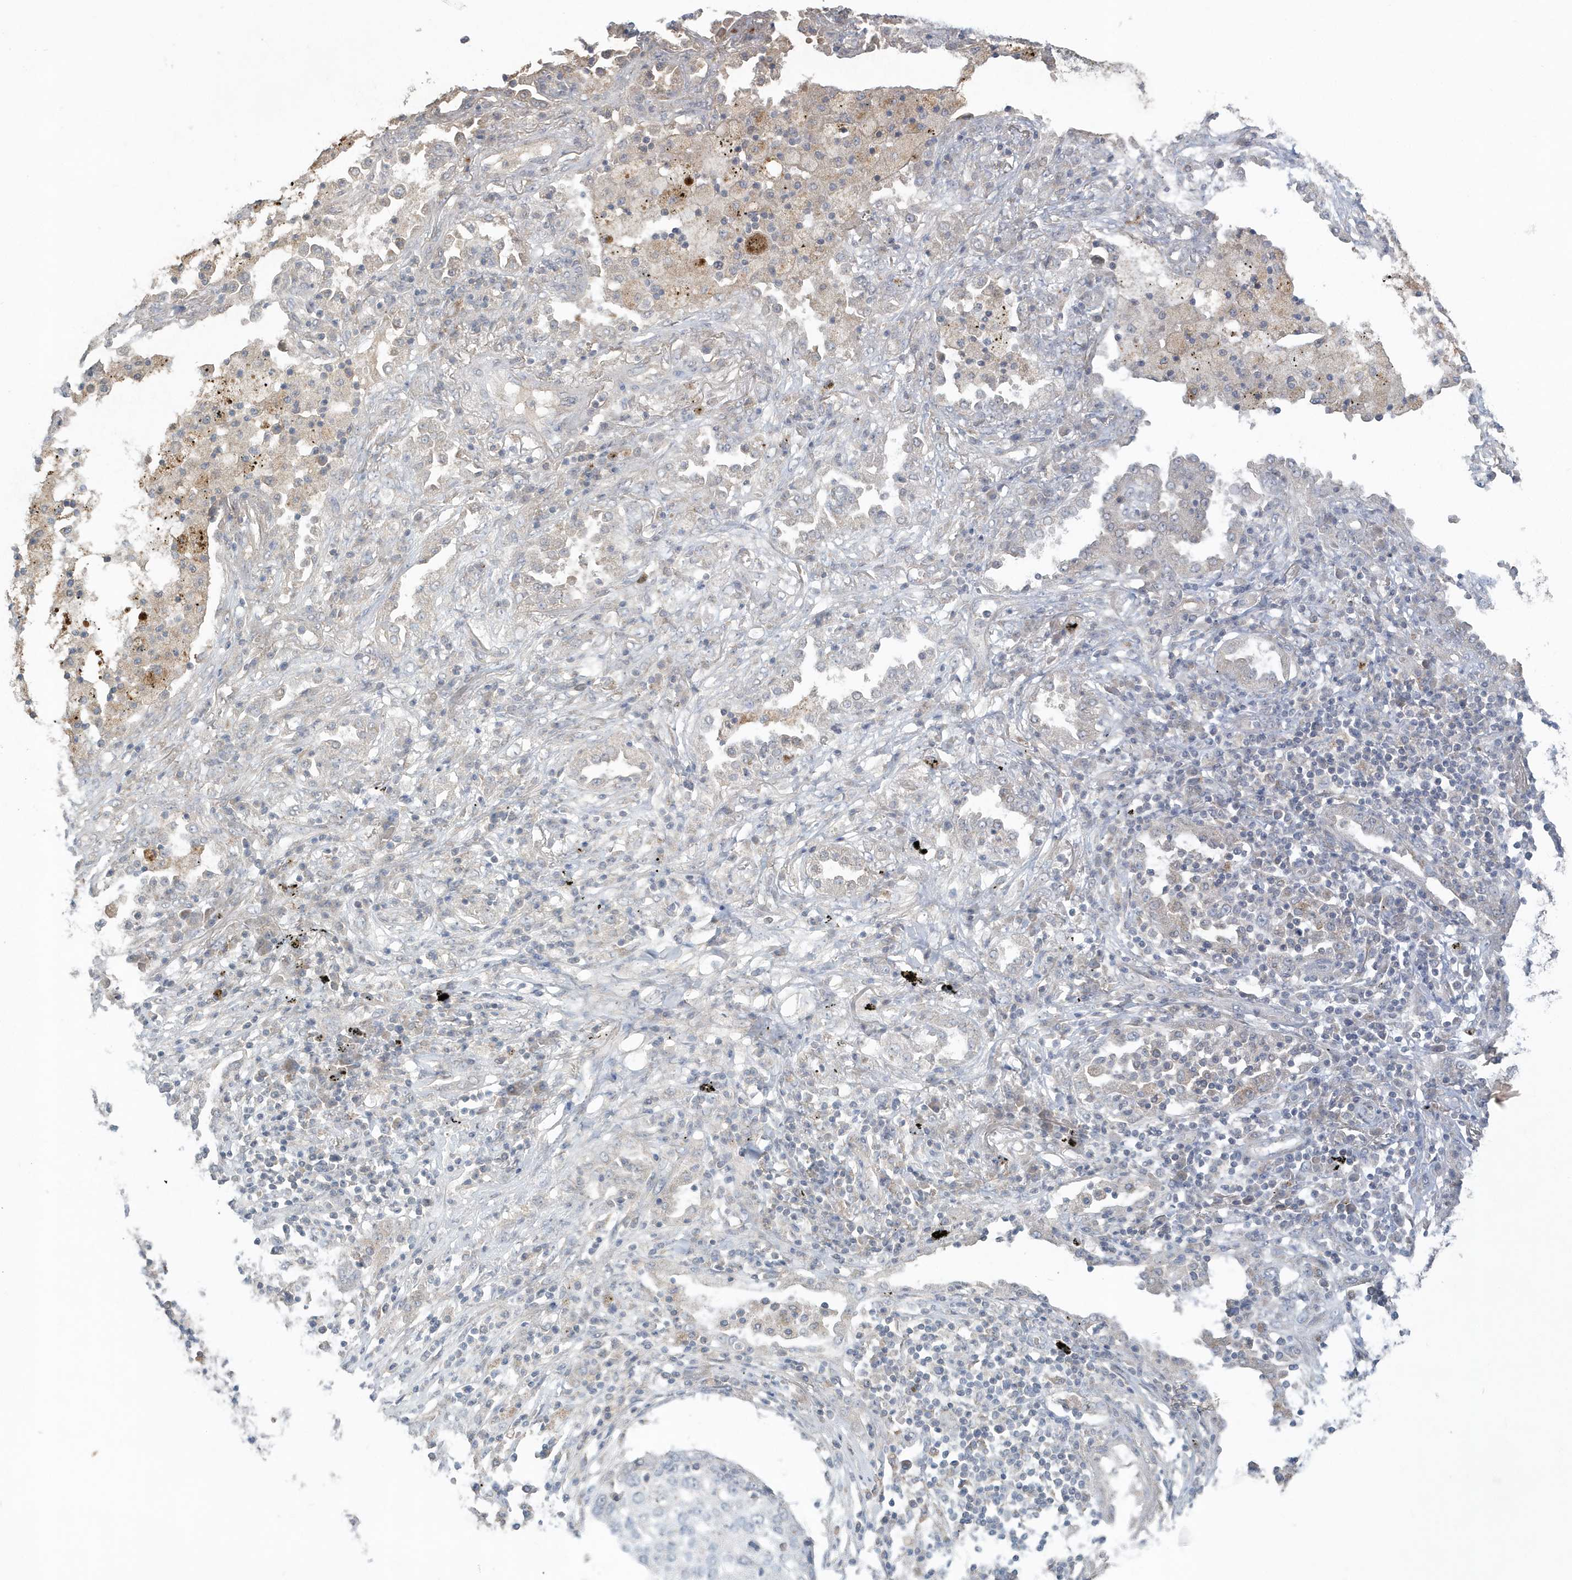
{"staining": {"intensity": "negative", "quantity": "none", "location": "none"}, "tissue": "lung cancer", "cell_type": "Tumor cells", "image_type": "cancer", "snomed": [{"axis": "morphology", "description": "Squamous cell carcinoma, NOS"}, {"axis": "topography", "description": "Lung"}], "caption": "IHC photomicrograph of neoplastic tissue: lung cancer (squamous cell carcinoma) stained with DAB displays no significant protein positivity in tumor cells.", "gene": "C1RL", "patient": {"sex": "female", "age": 63}}